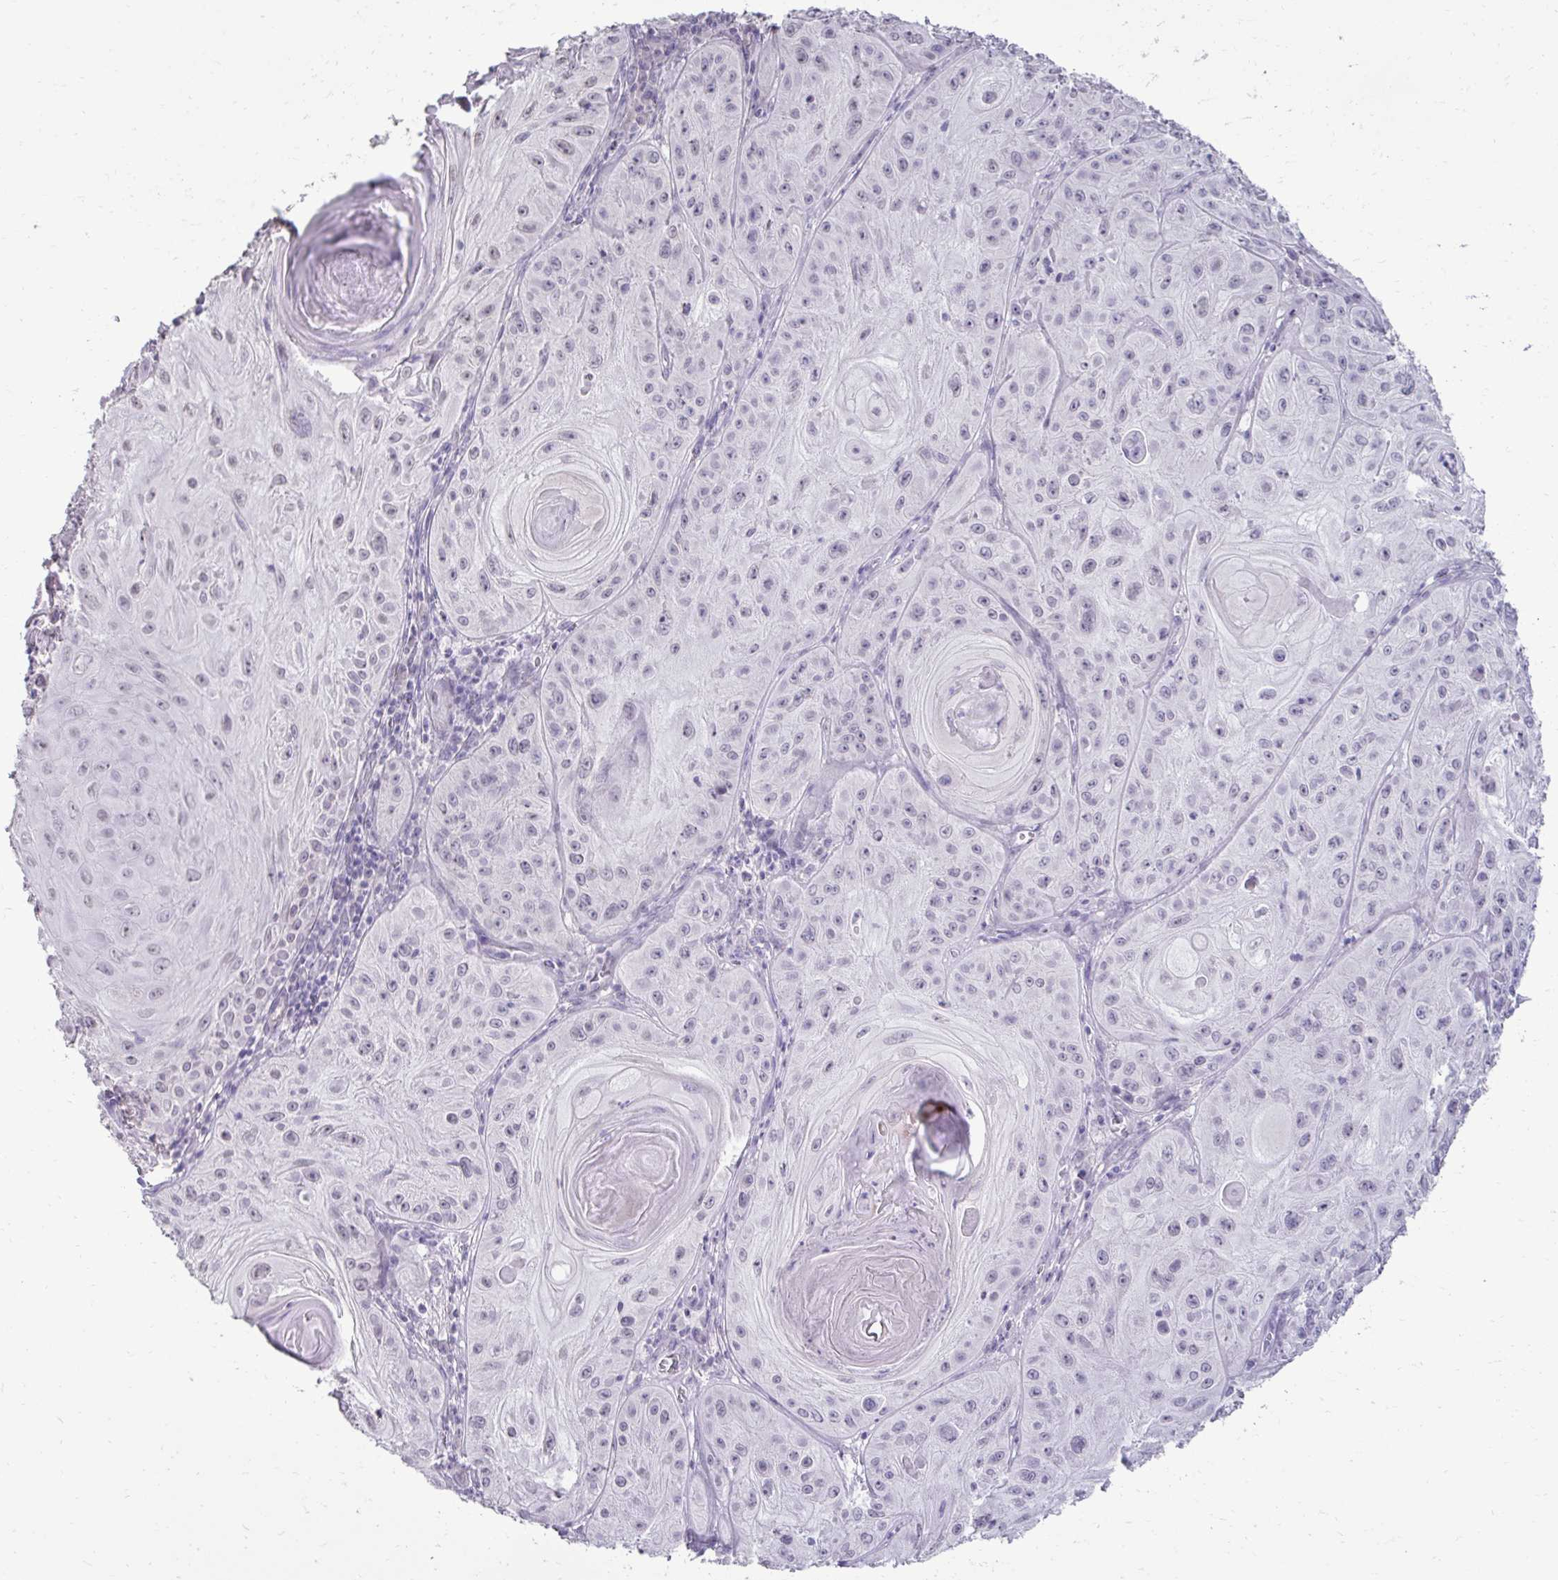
{"staining": {"intensity": "weak", "quantity": "25%-75%", "location": "nuclear"}, "tissue": "skin cancer", "cell_type": "Tumor cells", "image_type": "cancer", "snomed": [{"axis": "morphology", "description": "Squamous cell carcinoma, NOS"}, {"axis": "topography", "description": "Skin"}], "caption": "Immunohistochemical staining of human skin cancer (squamous cell carcinoma) displays low levels of weak nuclear expression in approximately 25%-75% of tumor cells. The staining is performed using DAB (3,3'-diaminobenzidine) brown chromogen to label protein expression. The nuclei are counter-stained blue using hematoxylin.", "gene": "SLC30A3", "patient": {"sex": "male", "age": 85}}